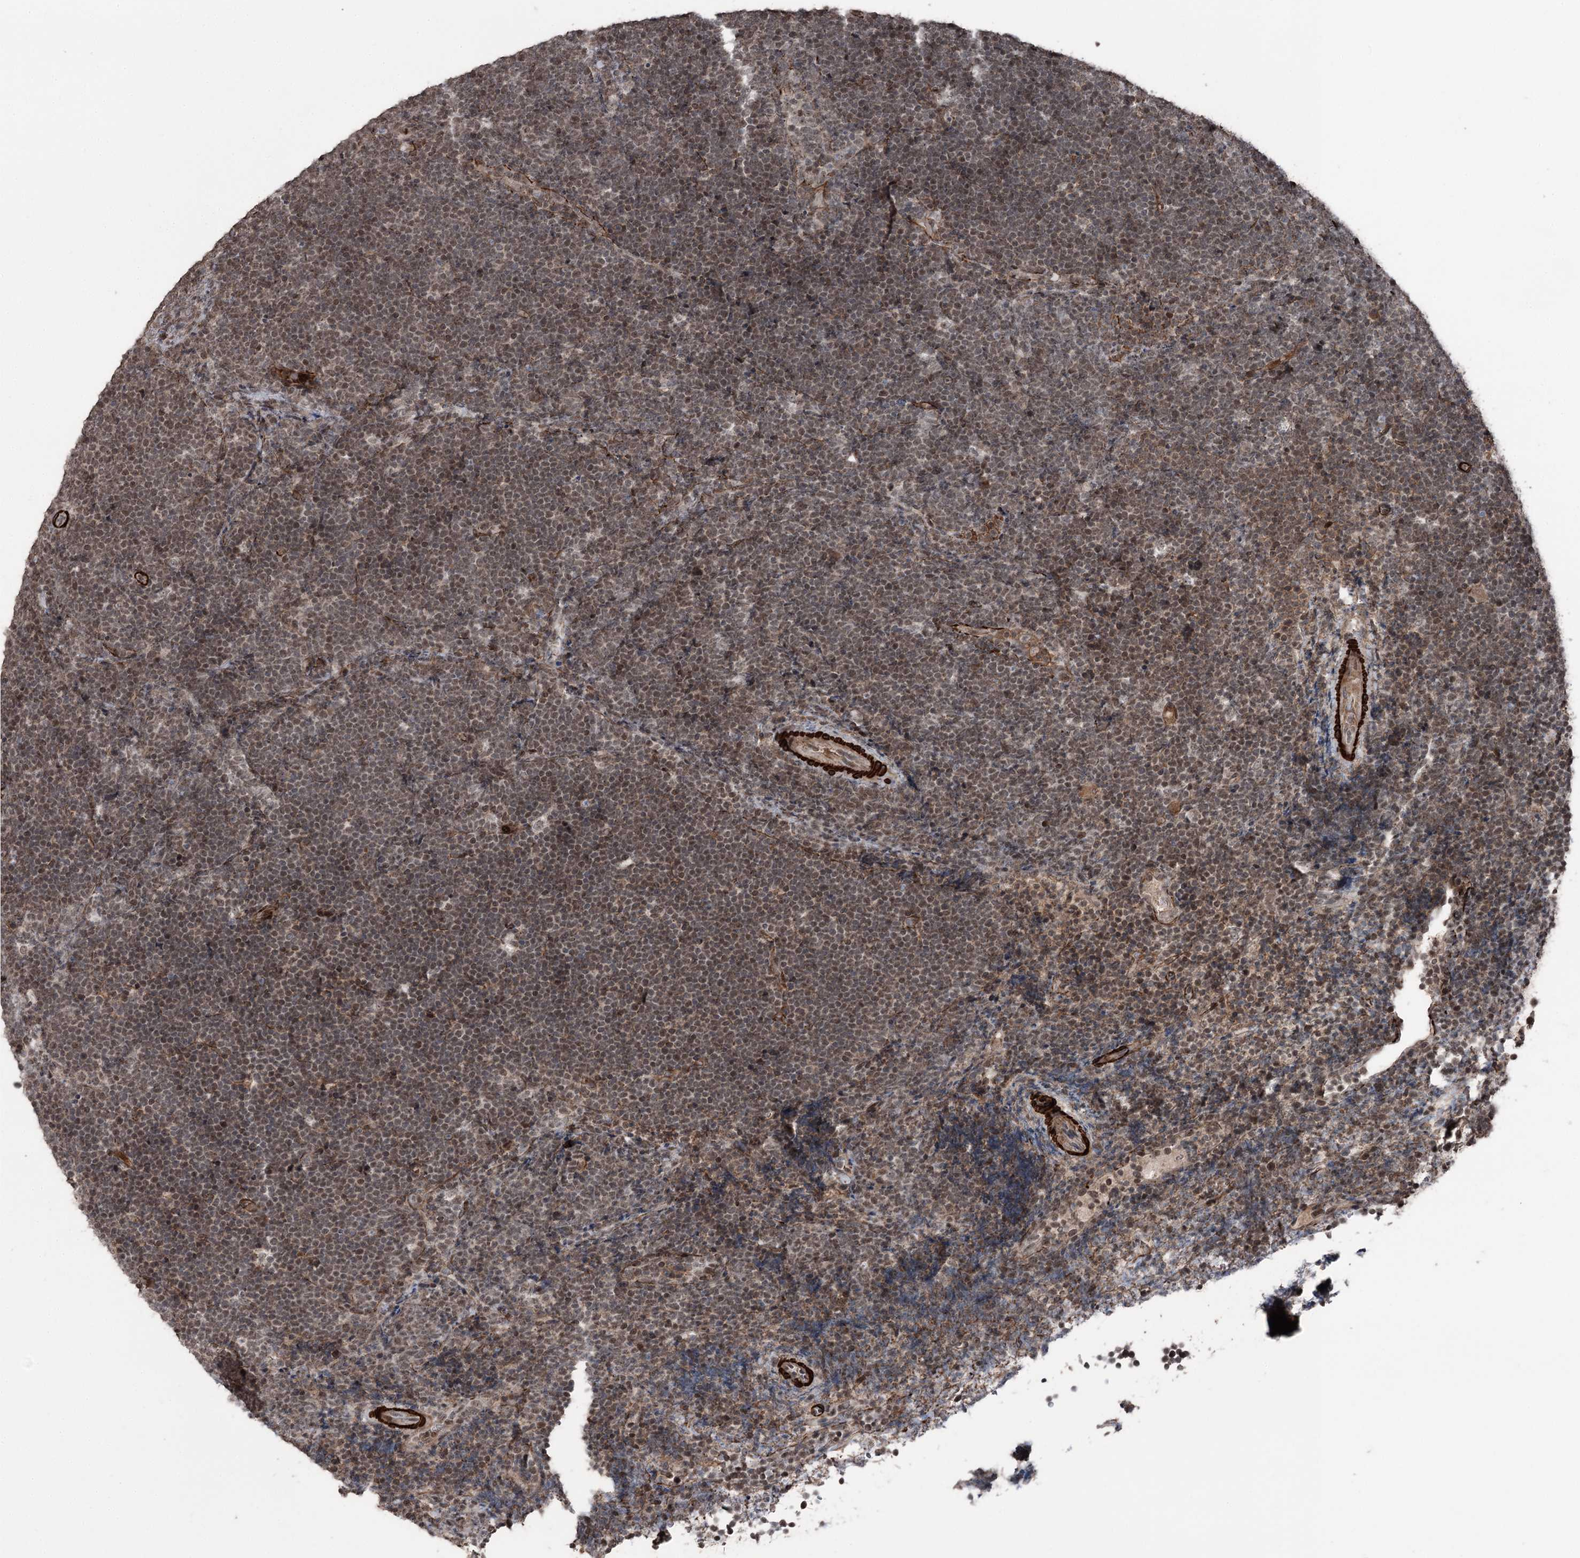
{"staining": {"intensity": "moderate", "quantity": "25%-75%", "location": "nuclear"}, "tissue": "lymphoma", "cell_type": "Tumor cells", "image_type": "cancer", "snomed": [{"axis": "morphology", "description": "Malignant lymphoma, non-Hodgkin's type, High grade"}, {"axis": "topography", "description": "Lymph node"}], "caption": "Tumor cells reveal moderate nuclear expression in approximately 25%-75% of cells in malignant lymphoma, non-Hodgkin's type (high-grade).", "gene": "CCDC82", "patient": {"sex": "male", "age": 13}}